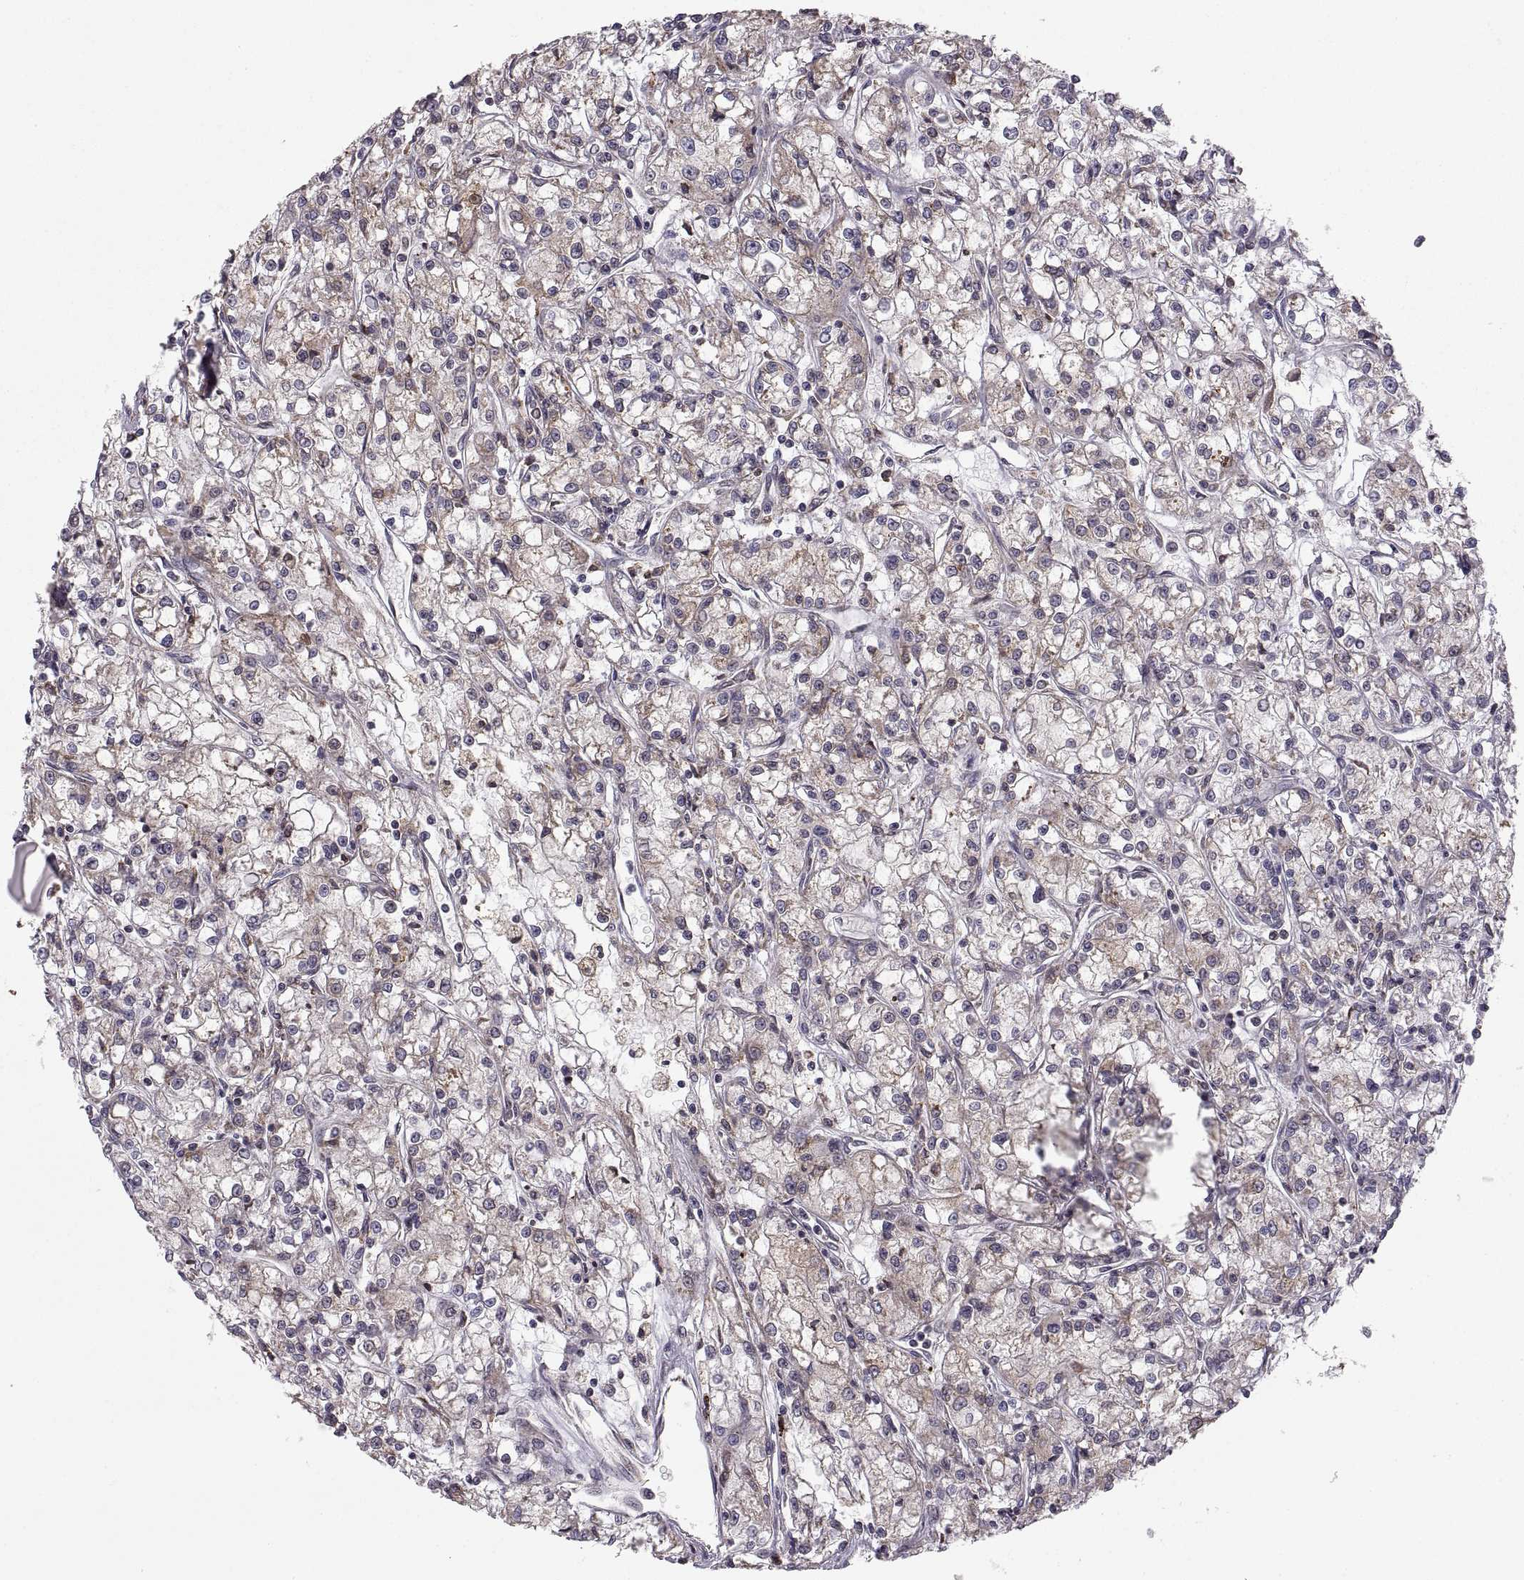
{"staining": {"intensity": "weak", "quantity": "25%-75%", "location": "cytoplasmic/membranous"}, "tissue": "renal cancer", "cell_type": "Tumor cells", "image_type": "cancer", "snomed": [{"axis": "morphology", "description": "Adenocarcinoma, NOS"}, {"axis": "topography", "description": "Kidney"}], "caption": "Human adenocarcinoma (renal) stained for a protein (brown) reveals weak cytoplasmic/membranous positive expression in approximately 25%-75% of tumor cells.", "gene": "PDIA3", "patient": {"sex": "female", "age": 59}}